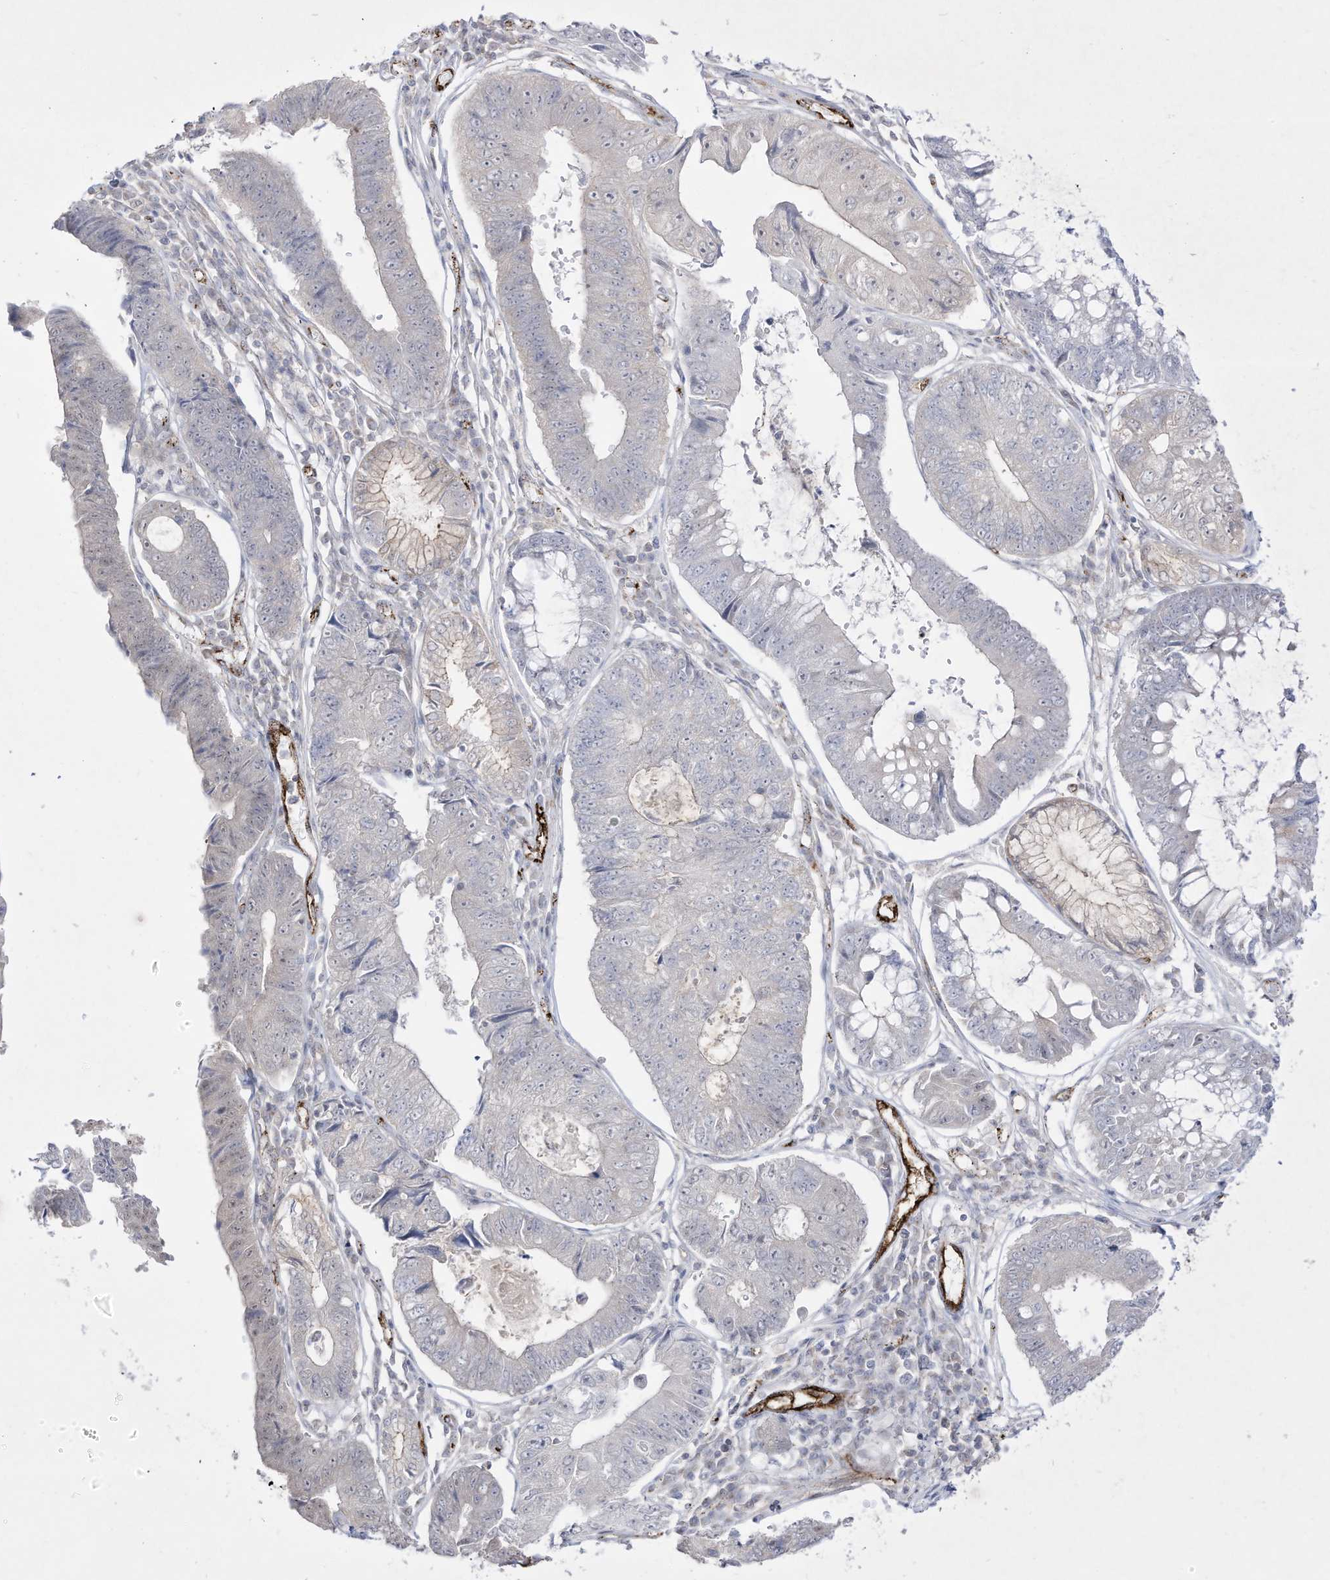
{"staining": {"intensity": "negative", "quantity": "none", "location": "none"}, "tissue": "stomach cancer", "cell_type": "Tumor cells", "image_type": "cancer", "snomed": [{"axis": "morphology", "description": "Adenocarcinoma, NOS"}, {"axis": "topography", "description": "Stomach"}], "caption": "Stomach adenocarcinoma stained for a protein using IHC exhibits no expression tumor cells.", "gene": "ZGRF1", "patient": {"sex": "male", "age": 59}}